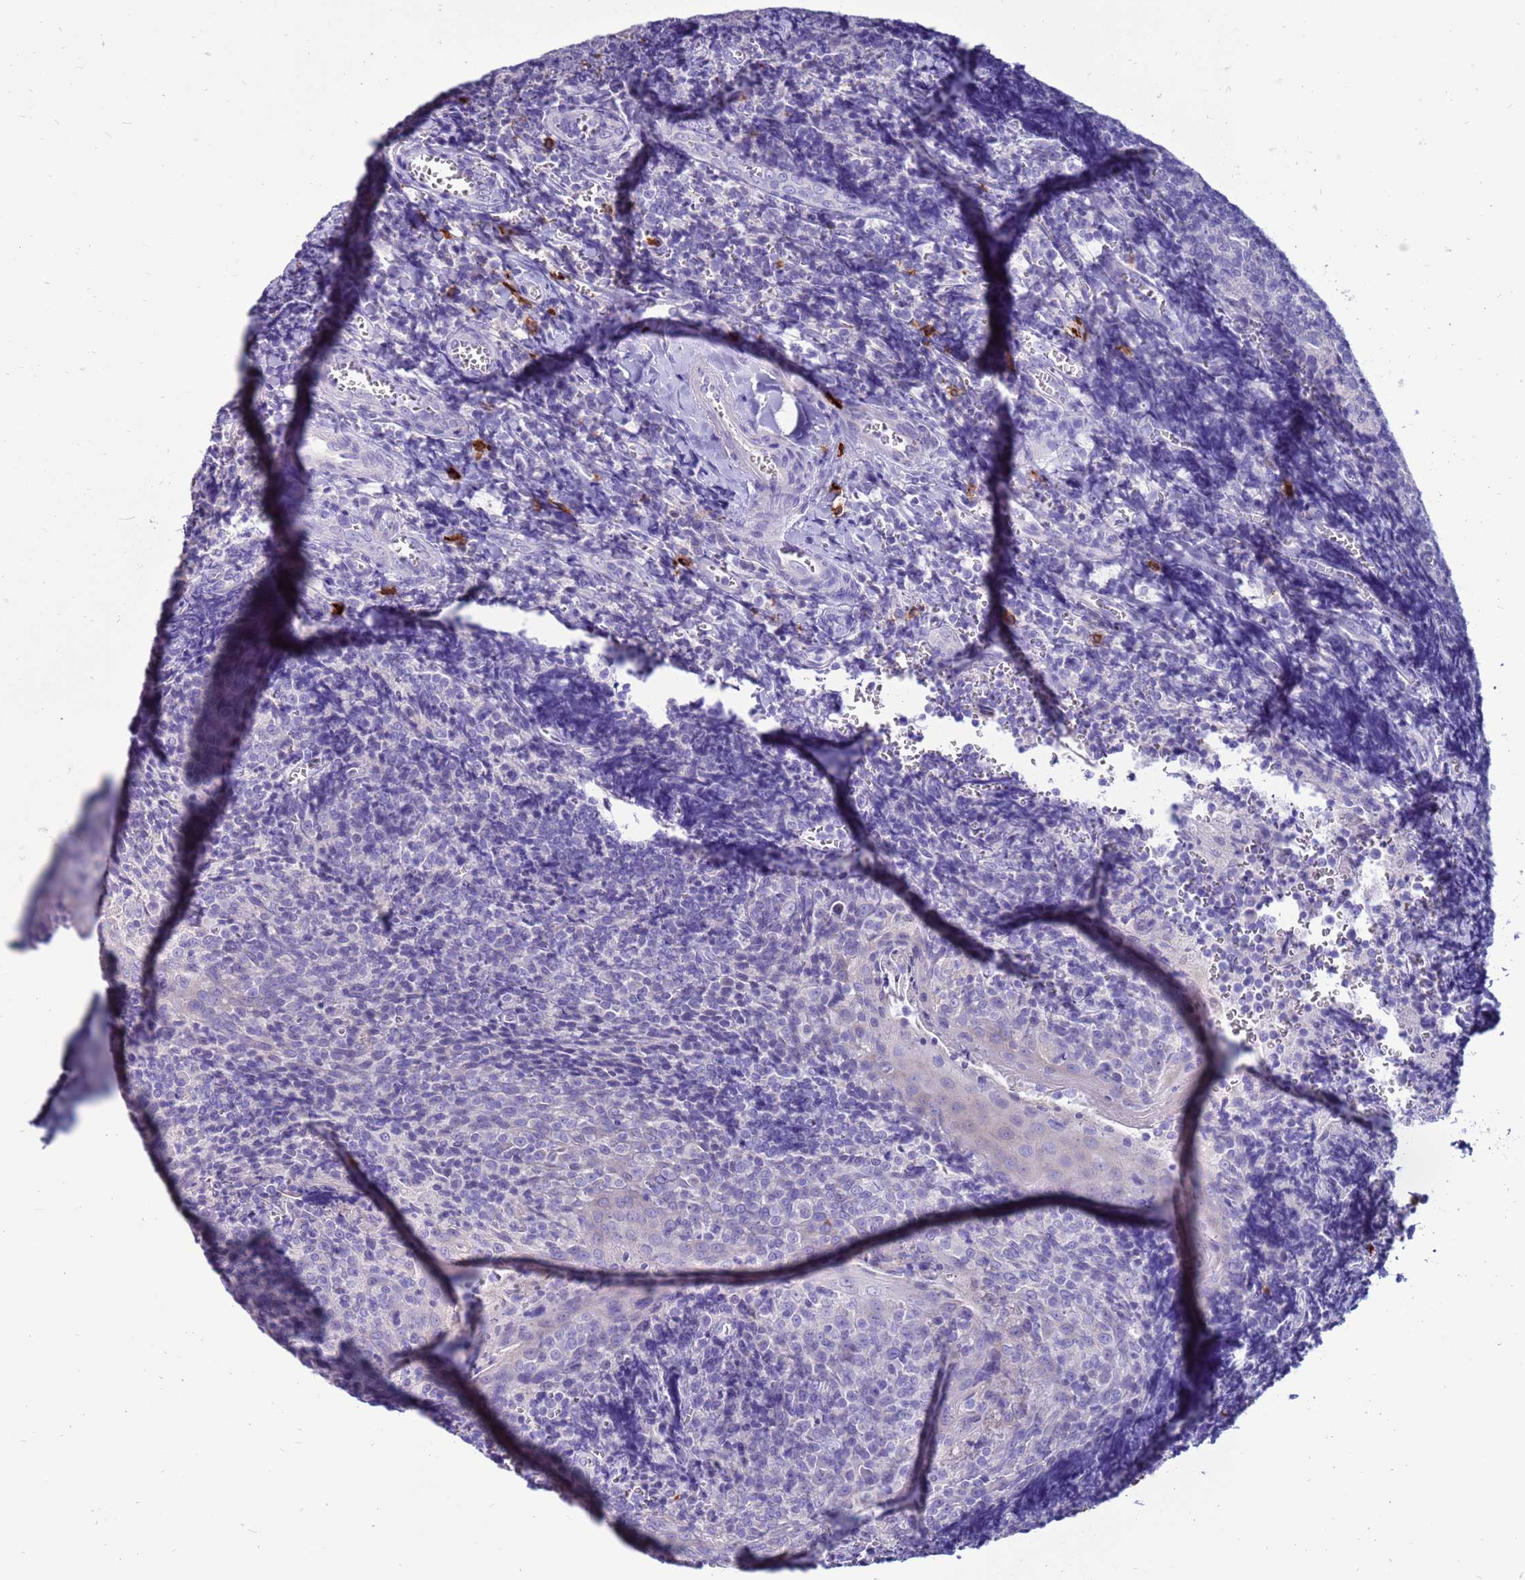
{"staining": {"intensity": "negative", "quantity": "none", "location": "none"}, "tissue": "tonsil", "cell_type": "Germinal center cells", "image_type": "normal", "snomed": [{"axis": "morphology", "description": "Normal tissue, NOS"}, {"axis": "topography", "description": "Tonsil"}], "caption": "The histopathology image demonstrates no staining of germinal center cells in benign tonsil. The staining was performed using DAB (3,3'-diaminobenzidine) to visualize the protein expression in brown, while the nuclei were stained in blue with hematoxylin (Magnification: 20x).", "gene": "PDE10A", "patient": {"sex": "male", "age": 27}}